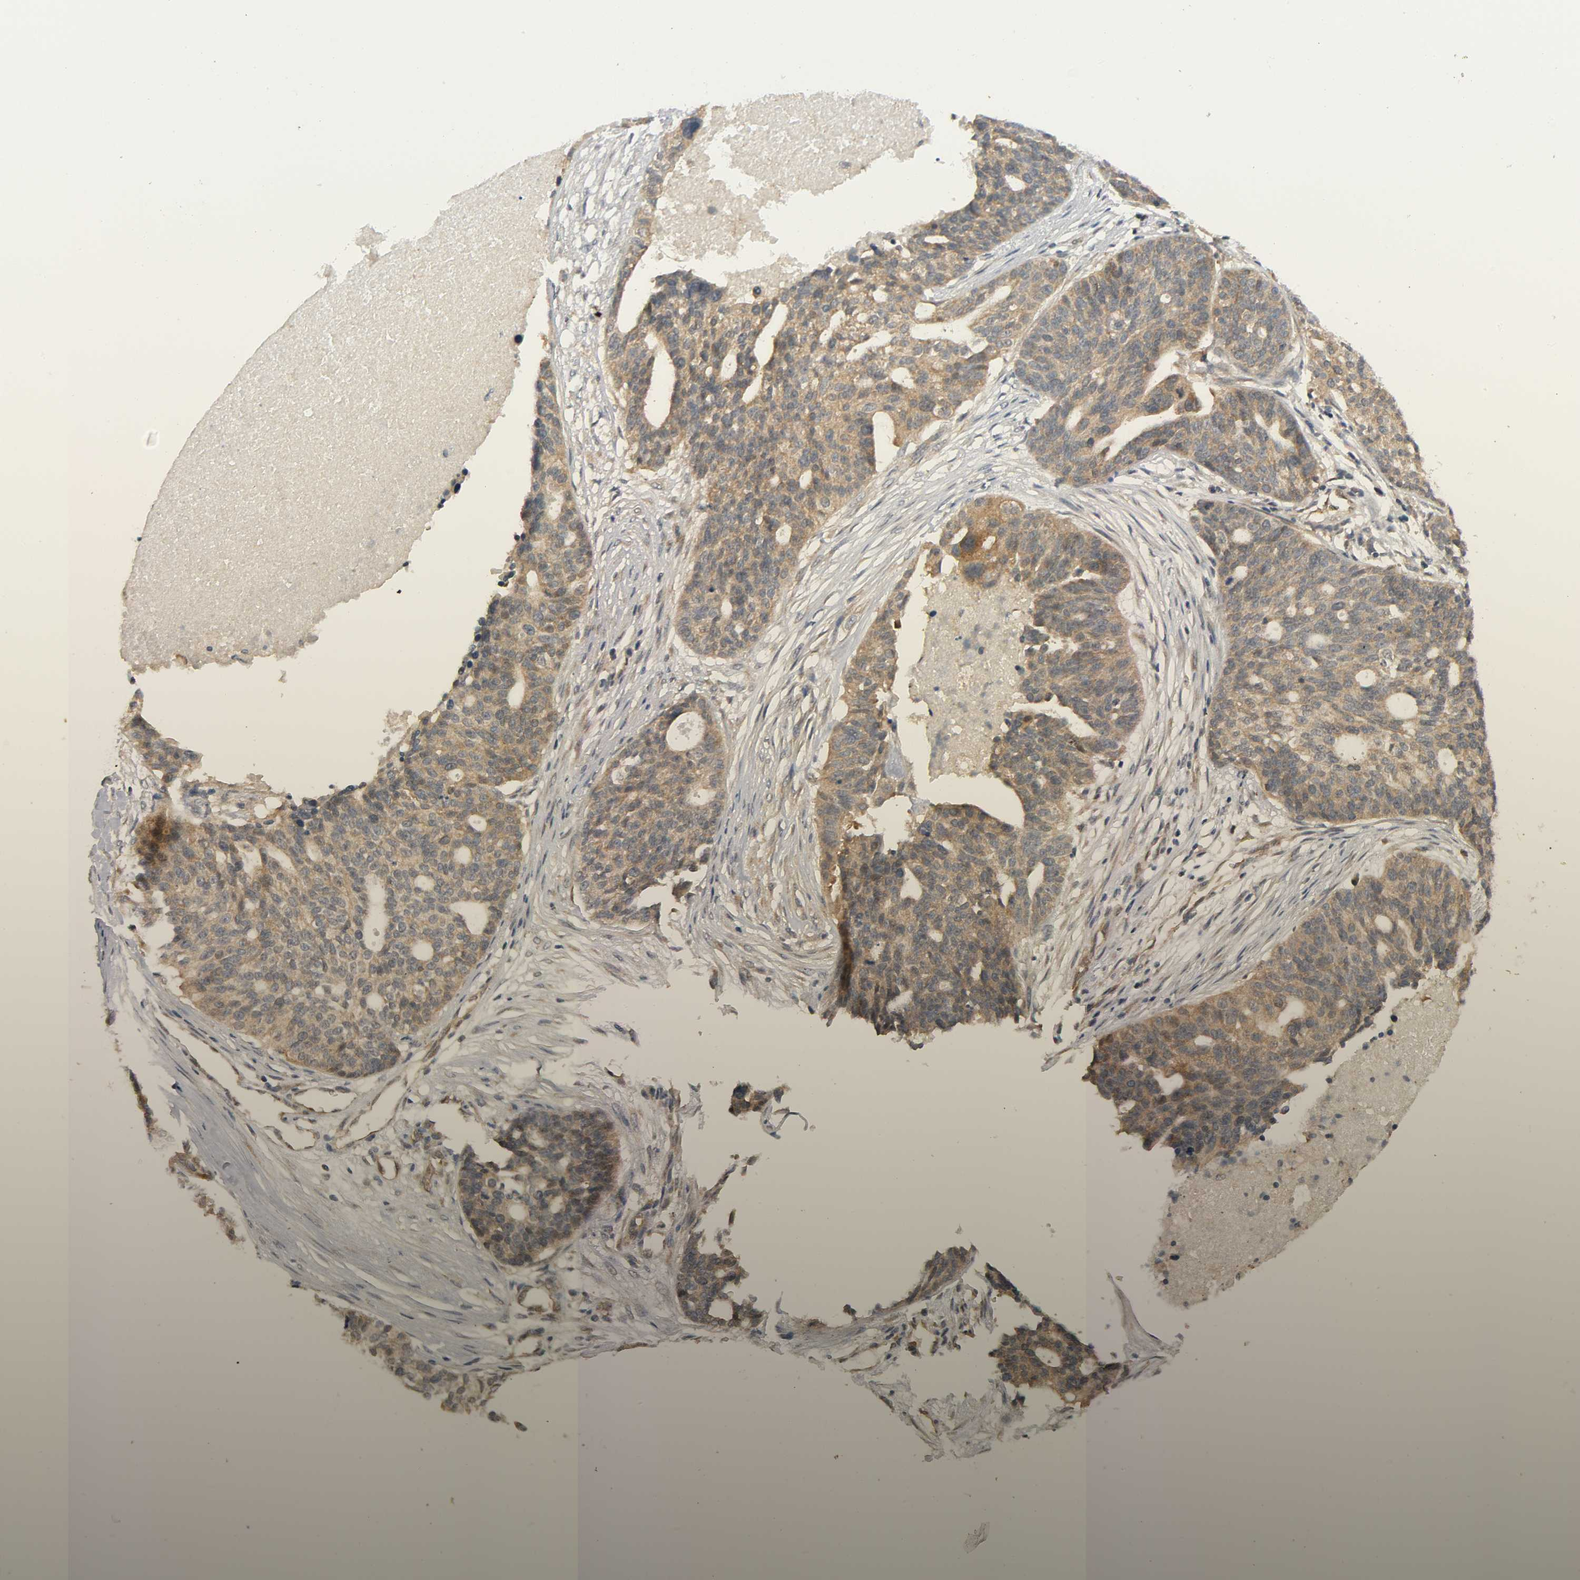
{"staining": {"intensity": "moderate", "quantity": ">75%", "location": "cytoplasmic/membranous"}, "tissue": "ovarian cancer", "cell_type": "Tumor cells", "image_type": "cancer", "snomed": [{"axis": "morphology", "description": "Cystadenocarcinoma, serous, NOS"}, {"axis": "topography", "description": "Ovary"}], "caption": "An image showing moderate cytoplasmic/membranous positivity in approximately >75% of tumor cells in serous cystadenocarcinoma (ovarian), as visualized by brown immunohistochemical staining.", "gene": "MAPK8", "patient": {"sex": "female", "age": 59}}